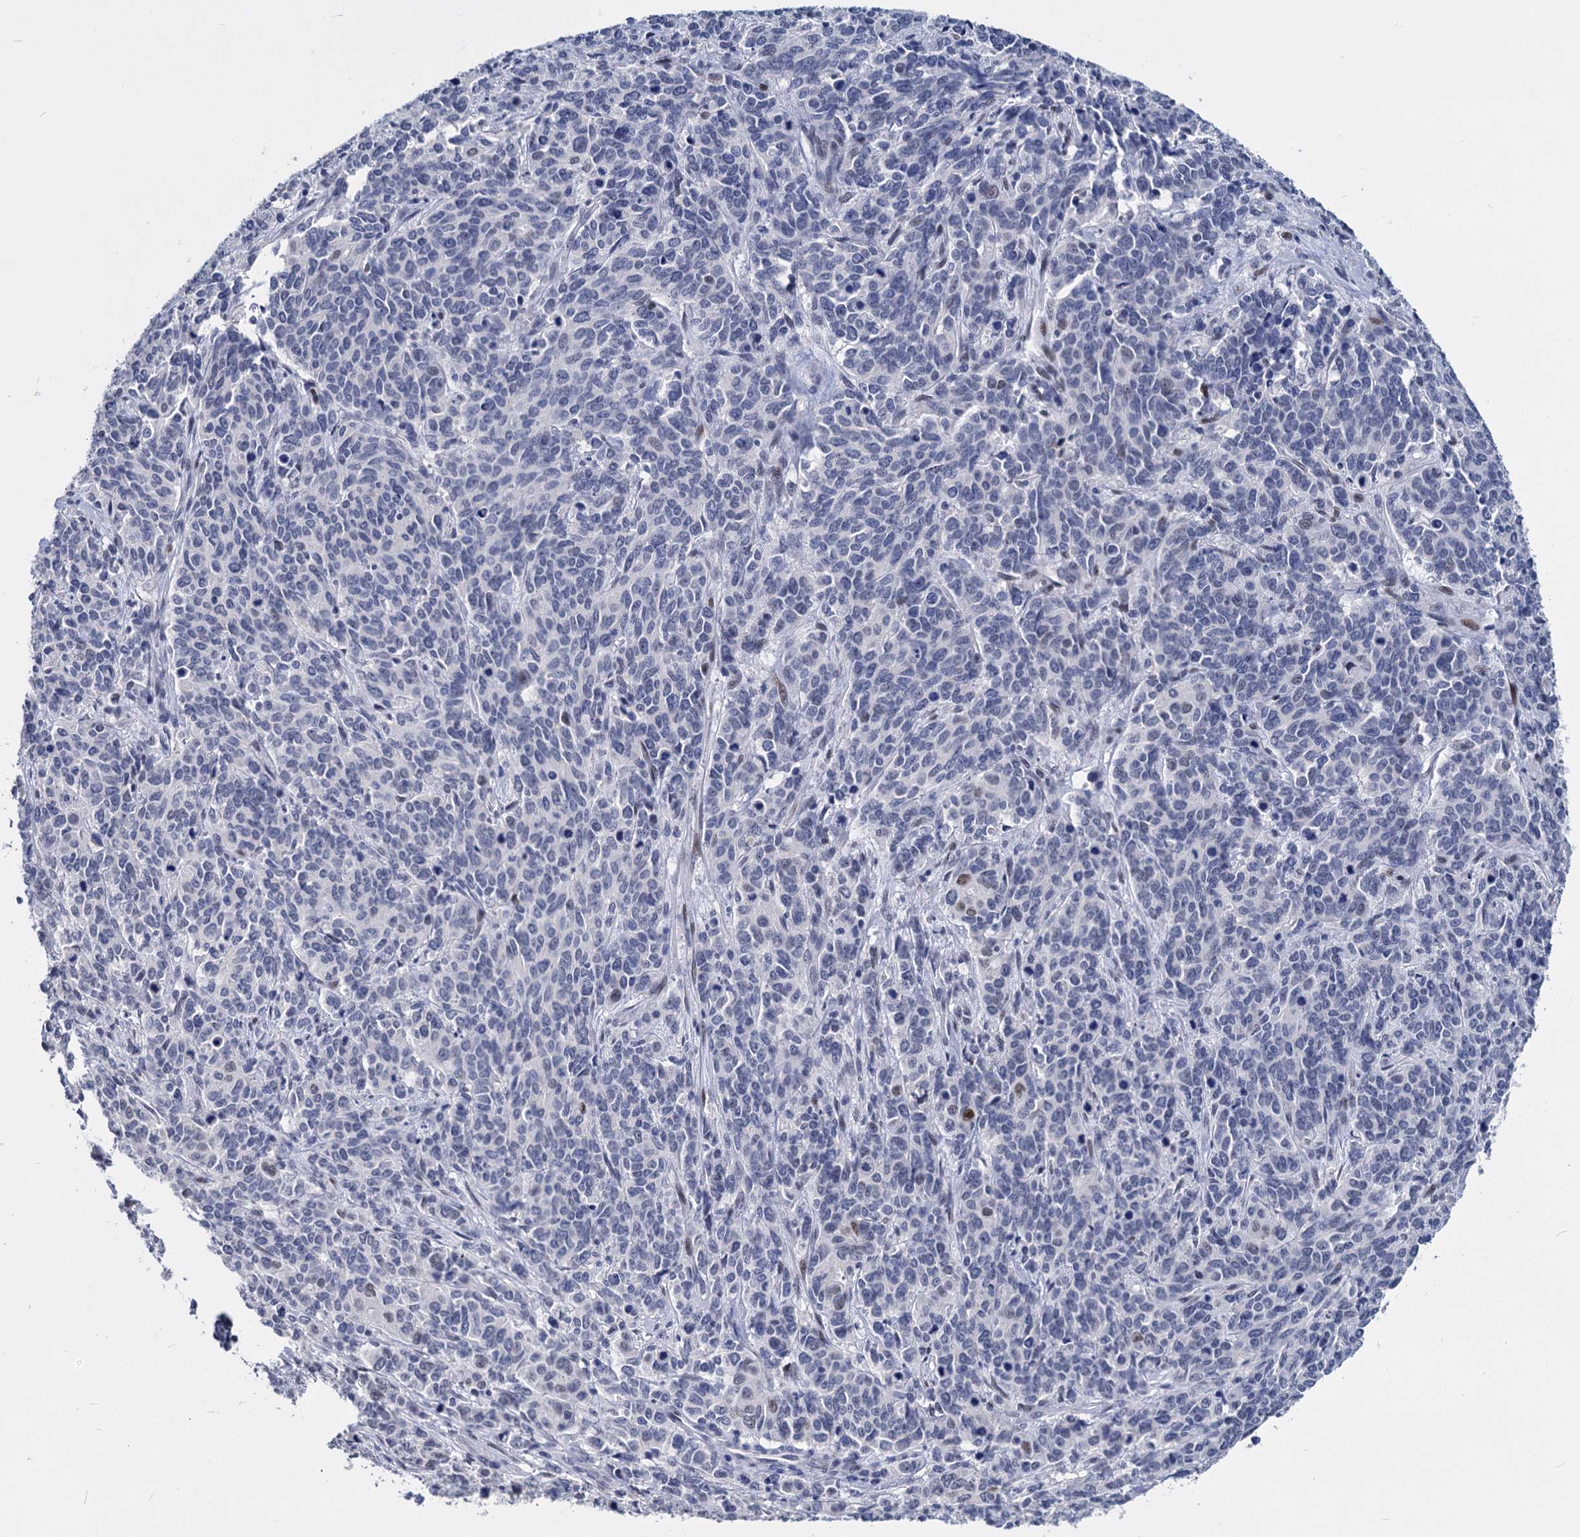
{"staining": {"intensity": "negative", "quantity": "none", "location": "none"}, "tissue": "cervical cancer", "cell_type": "Tumor cells", "image_type": "cancer", "snomed": [{"axis": "morphology", "description": "Squamous cell carcinoma, NOS"}, {"axis": "topography", "description": "Cervix"}], "caption": "DAB immunohistochemical staining of human squamous cell carcinoma (cervical) exhibits no significant positivity in tumor cells.", "gene": "MAGEA4", "patient": {"sex": "female", "age": 60}}